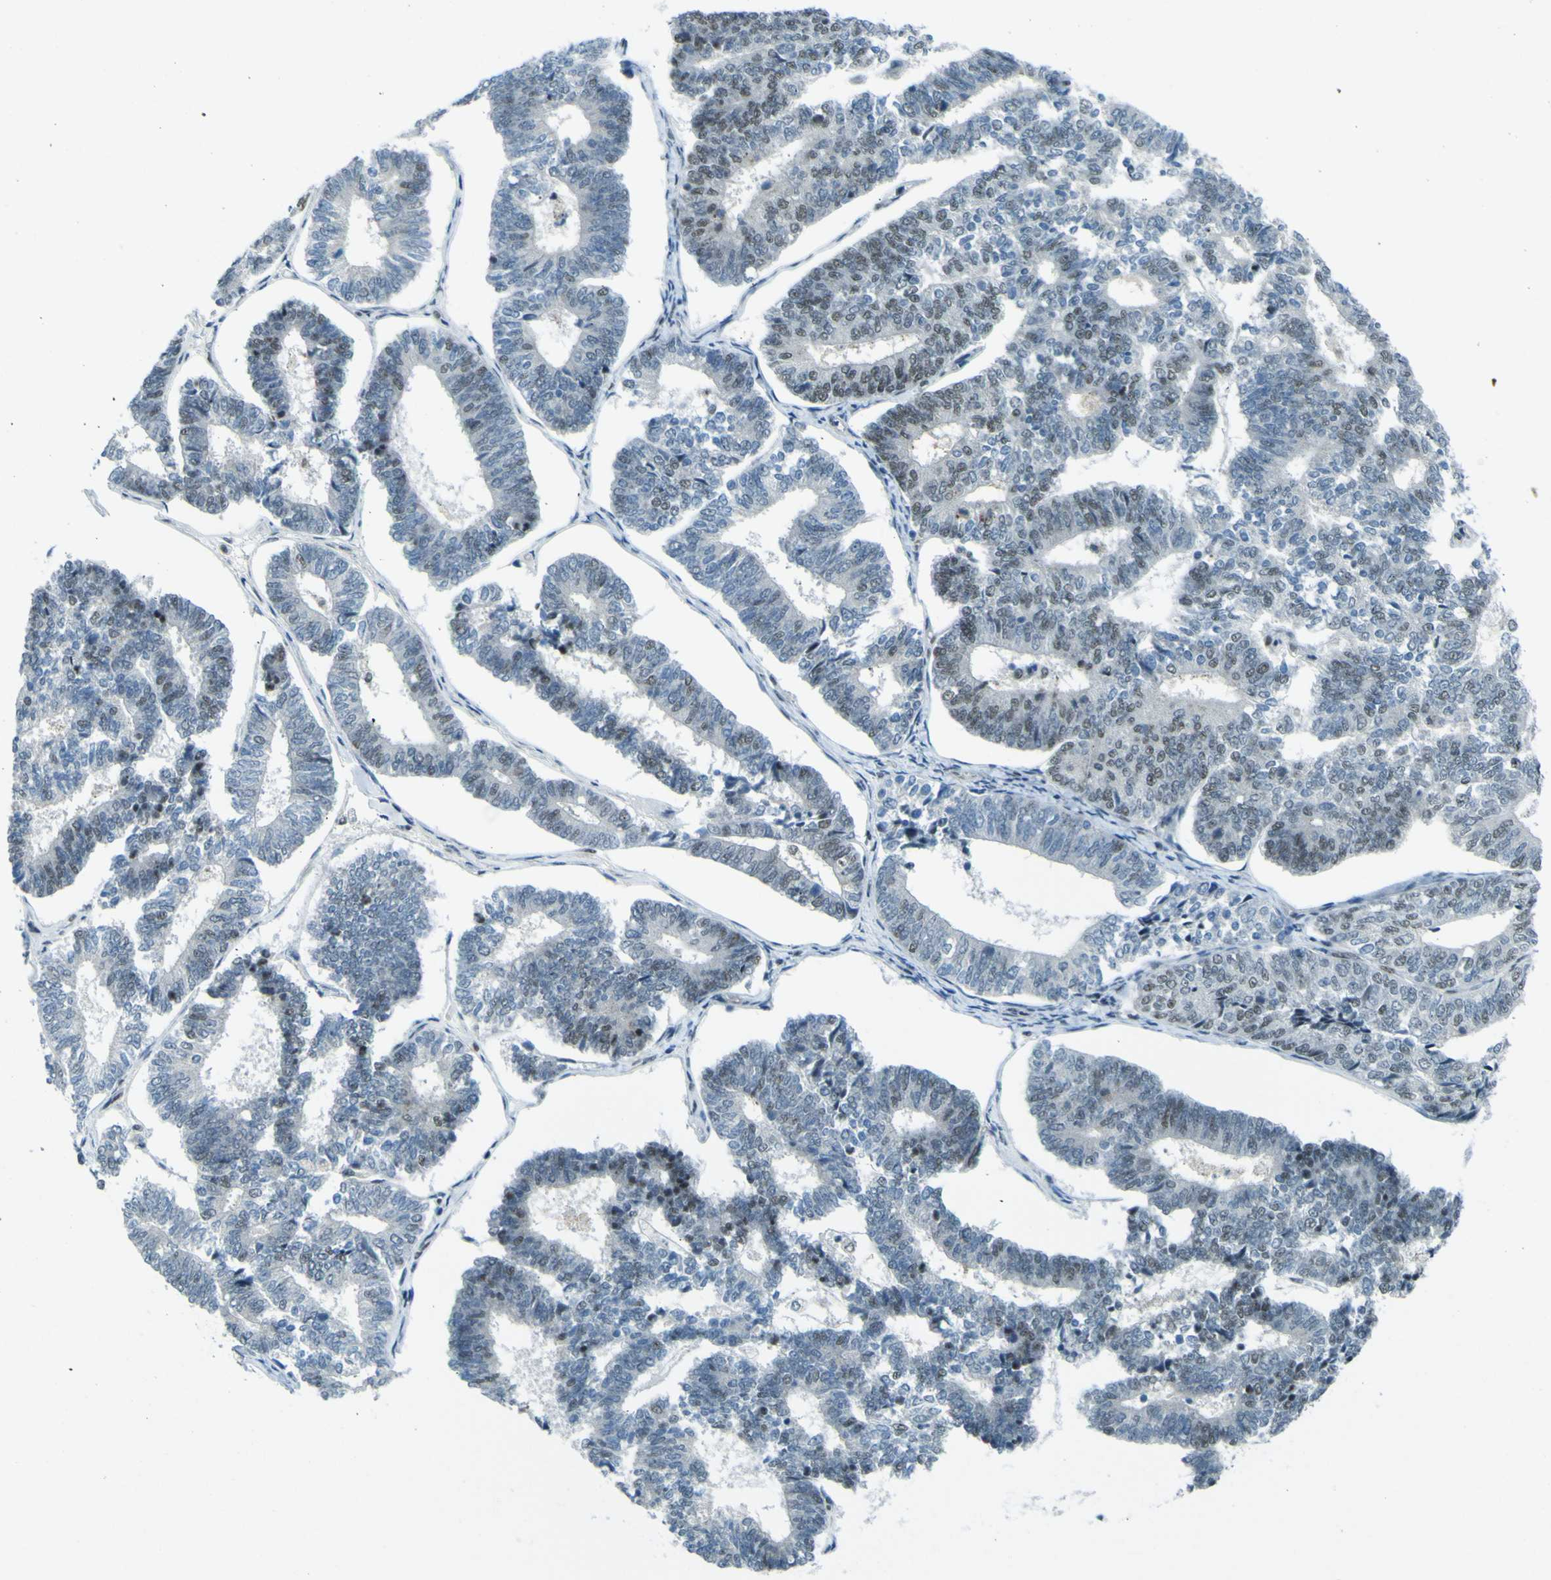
{"staining": {"intensity": "weak", "quantity": "<25%", "location": "nuclear"}, "tissue": "endometrial cancer", "cell_type": "Tumor cells", "image_type": "cancer", "snomed": [{"axis": "morphology", "description": "Adenocarcinoma, NOS"}, {"axis": "topography", "description": "Endometrium"}], "caption": "DAB immunohistochemical staining of endometrial adenocarcinoma reveals no significant staining in tumor cells.", "gene": "CEBPG", "patient": {"sex": "female", "age": 70}}